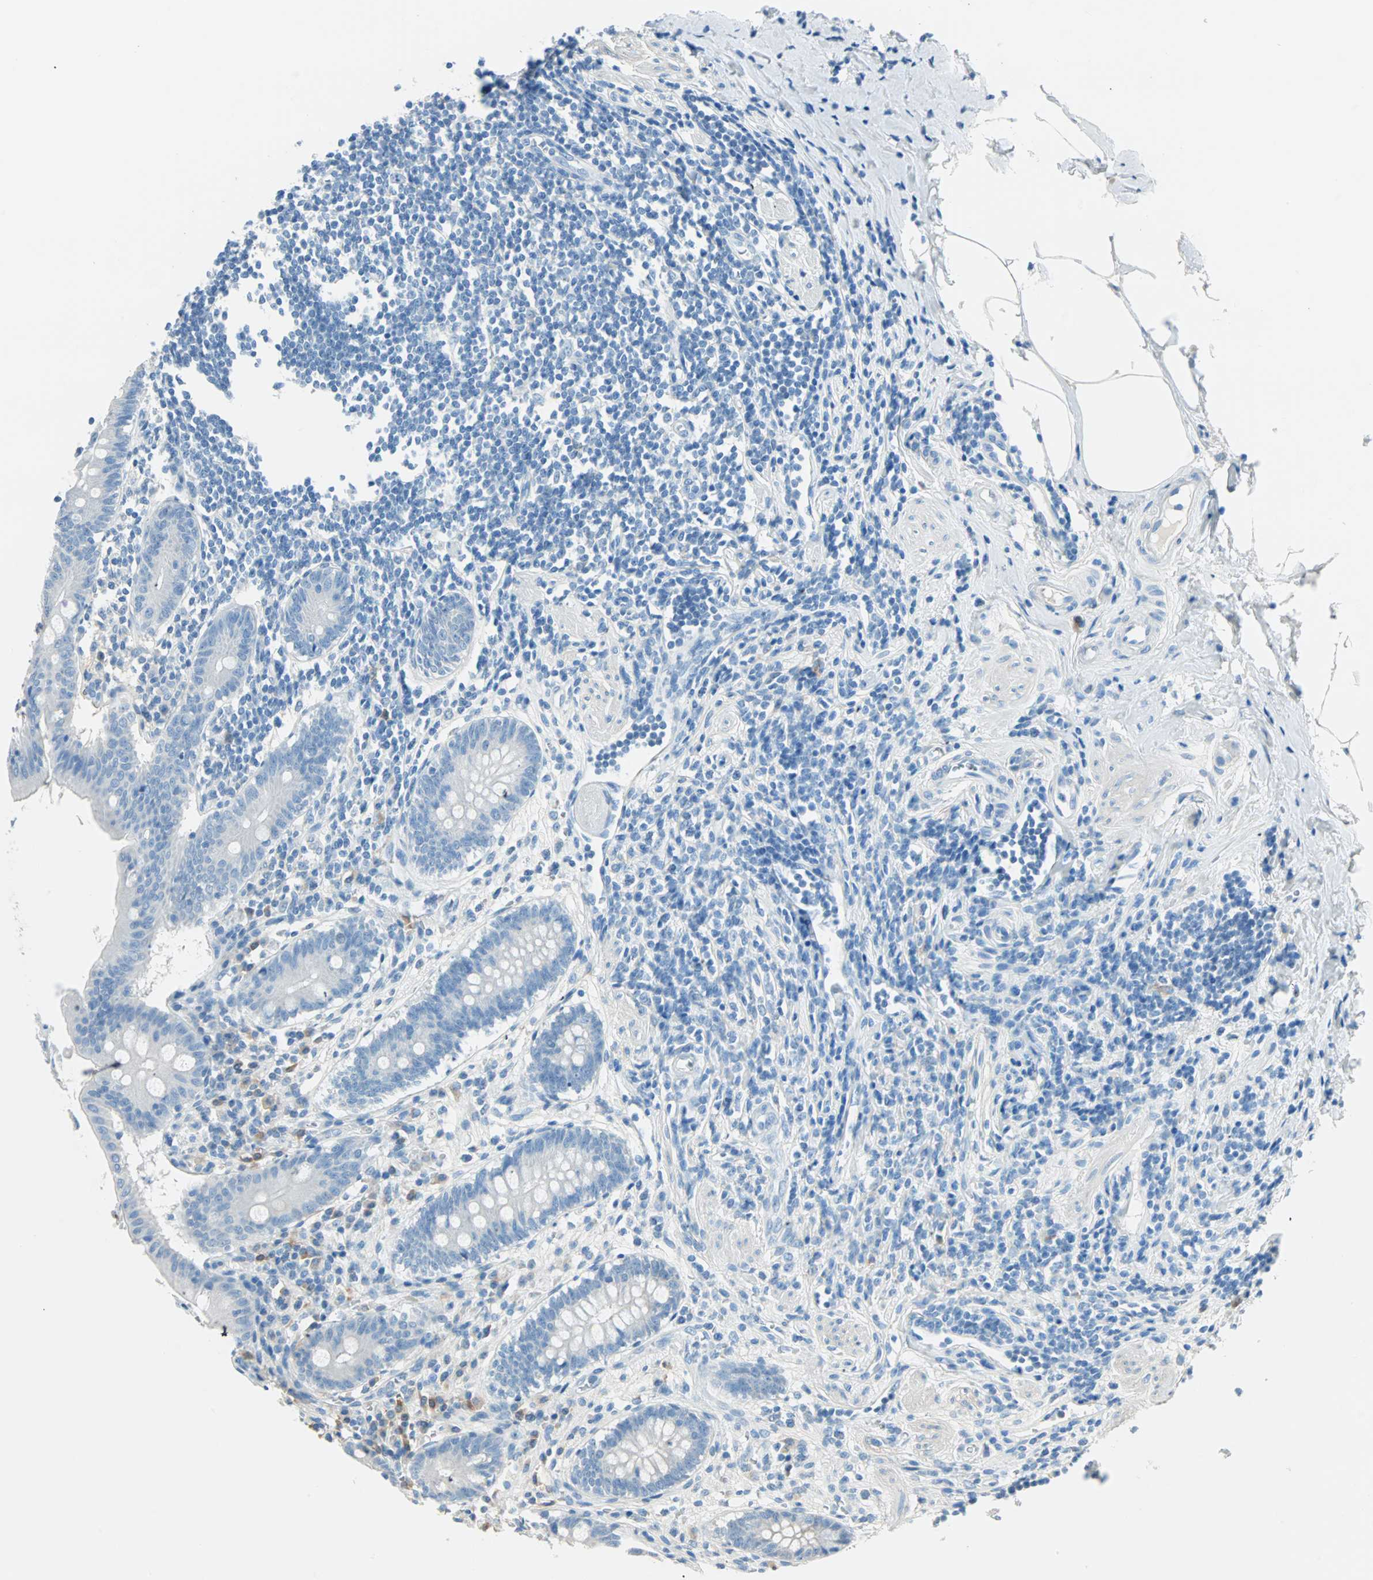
{"staining": {"intensity": "negative", "quantity": "none", "location": "none"}, "tissue": "appendix", "cell_type": "Glandular cells", "image_type": "normal", "snomed": [{"axis": "morphology", "description": "Normal tissue, NOS"}, {"axis": "topography", "description": "Appendix"}], "caption": "The histopathology image shows no staining of glandular cells in benign appendix. (Immunohistochemistry, brightfield microscopy, high magnification).", "gene": "ATF6", "patient": {"sex": "female", "age": 50}}